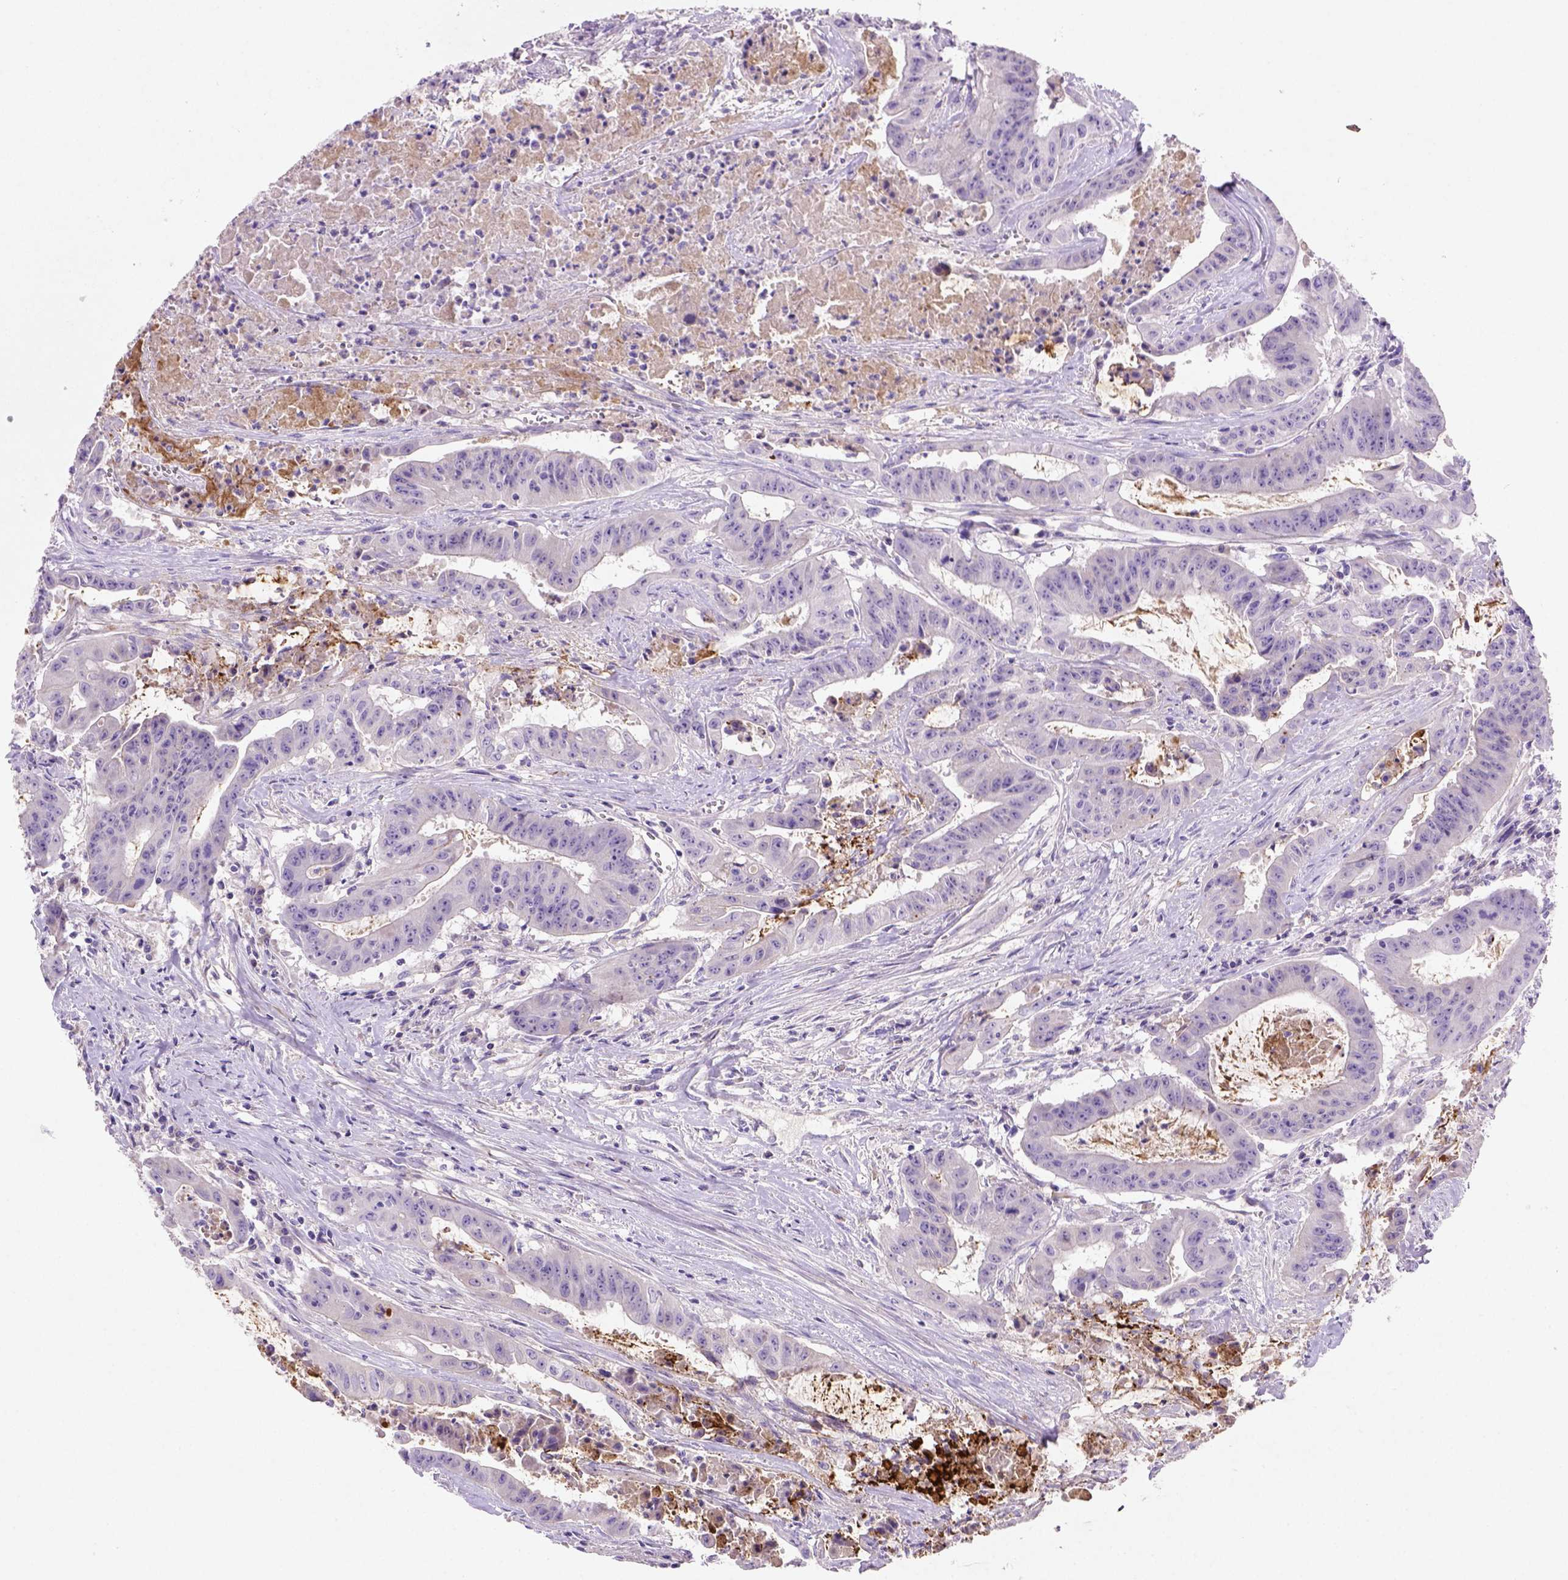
{"staining": {"intensity": "negative", "quantity": "none", "location": "none"}, "tissue": "colorectal cancer", "cell_type": "Tumor cells", "image_type": "cancer", "snomed": [{"axis": "morphology", "description": "Adenocarcinoma, NOS"}, {"axis": "topography", "description": "Colon"}], "caption": "This is a histopathology image of IHC staining of colorectal cancer (adenocarcinoma), which shows no positivity in tumor cells.", "gene": "NUDT2", "patient": {"sex": "male", "age": 33}}